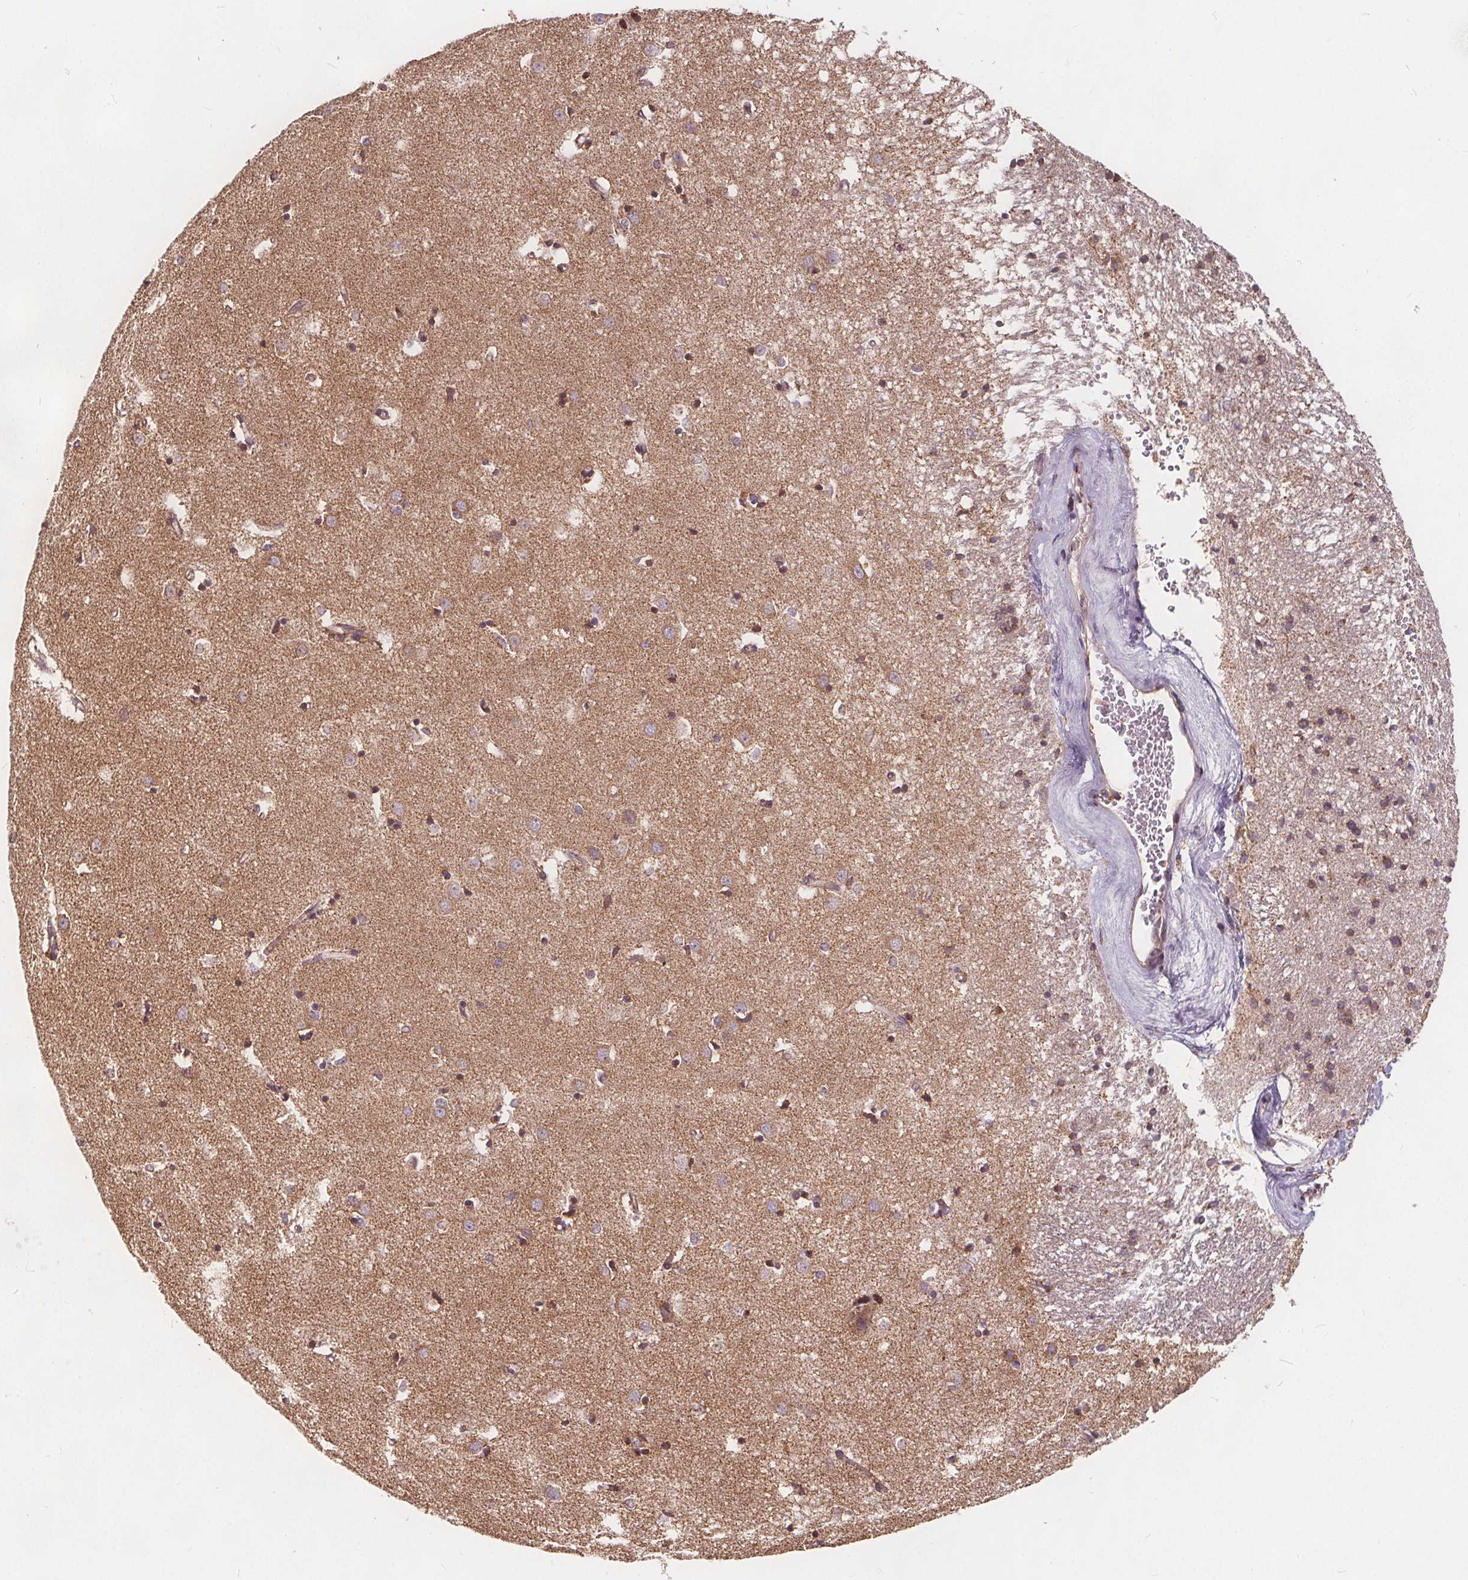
{"staining": {"intensity": "moderate", "quantity": "<25%", "location": "cytoplasmic/membranous"}, "tissue": "caudate", "cell_type": "Glial cells", "image_type": "normal", "snomed": [{"axis": "morphology", "description": "Normal tissue, NOS"}, {"axis": "topography", "description": "Lateral ventricle wall"}], "caption": "Human caudate stained for a protein (brown) demonstrates moderate cytoplasmic/membranous positive positivity in about <25% of glial cells.", "gene": "PLSCR3", "patient": {"sex": "male", "age": 54}}